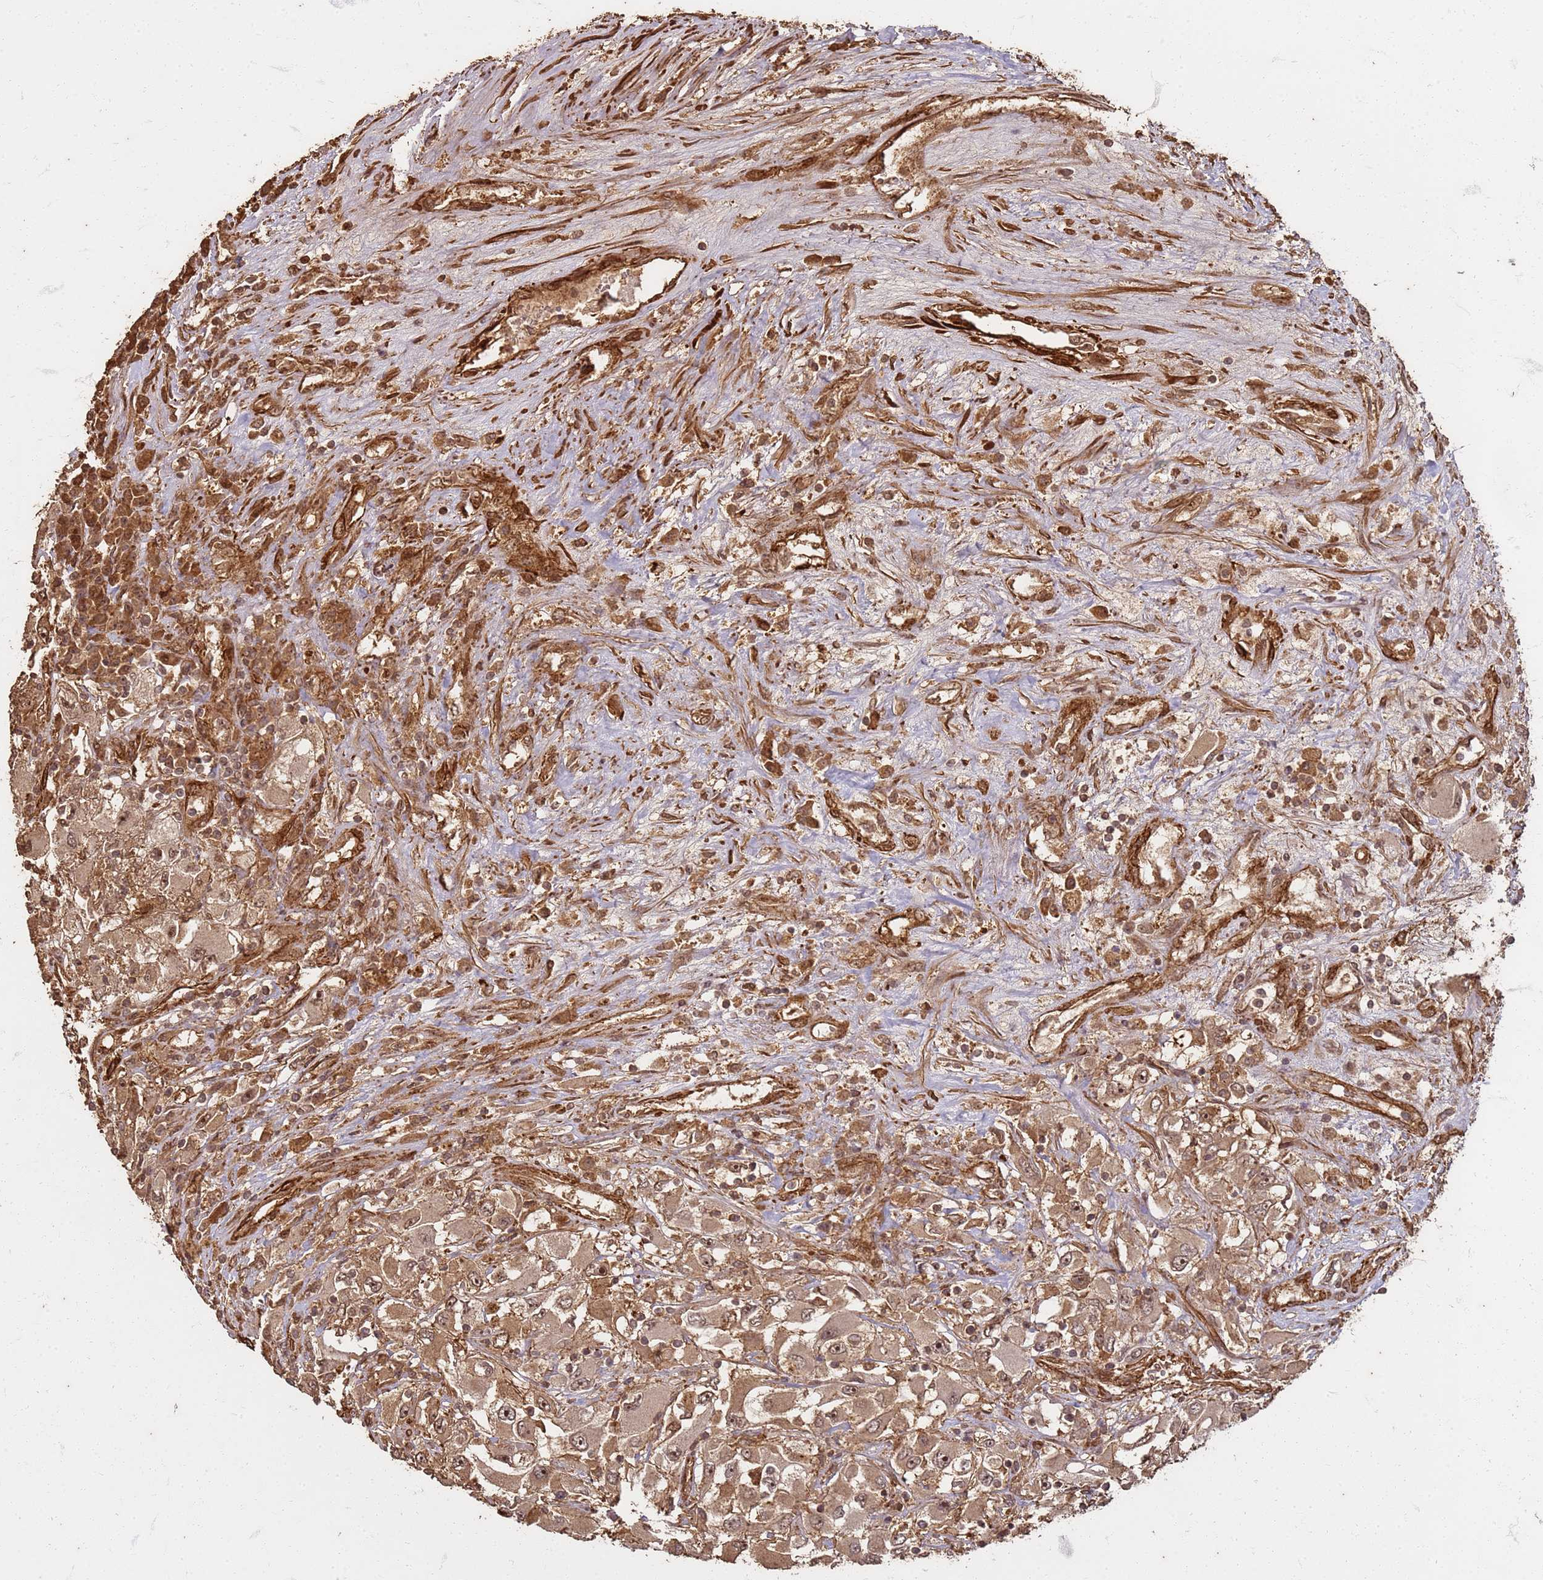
{"staining": {"intensity": "weak", "quantity": ">75%", "location": "cytoplasmic/membranous,nuclear"}, "tissue": "renal cancer", "cell_type": "Tumor cells", "image_type": "cancer", "snomed": [{"axis": "morphology", "description": "Adenocarcinoma, NOS"}, {"axis": "topography", "description": "Kidney"}], "caption": "Immunohistochemistry (IHC) micrograph of renal cancer (adenocarcinoma) stained for a protein (brown), which displays low levels of weak cytoplasmic/membranous and nuclear positivity in about >75% of tumor cells.", "gene": "KIF26A", "patient": {"sex": "female", "age": 52}}